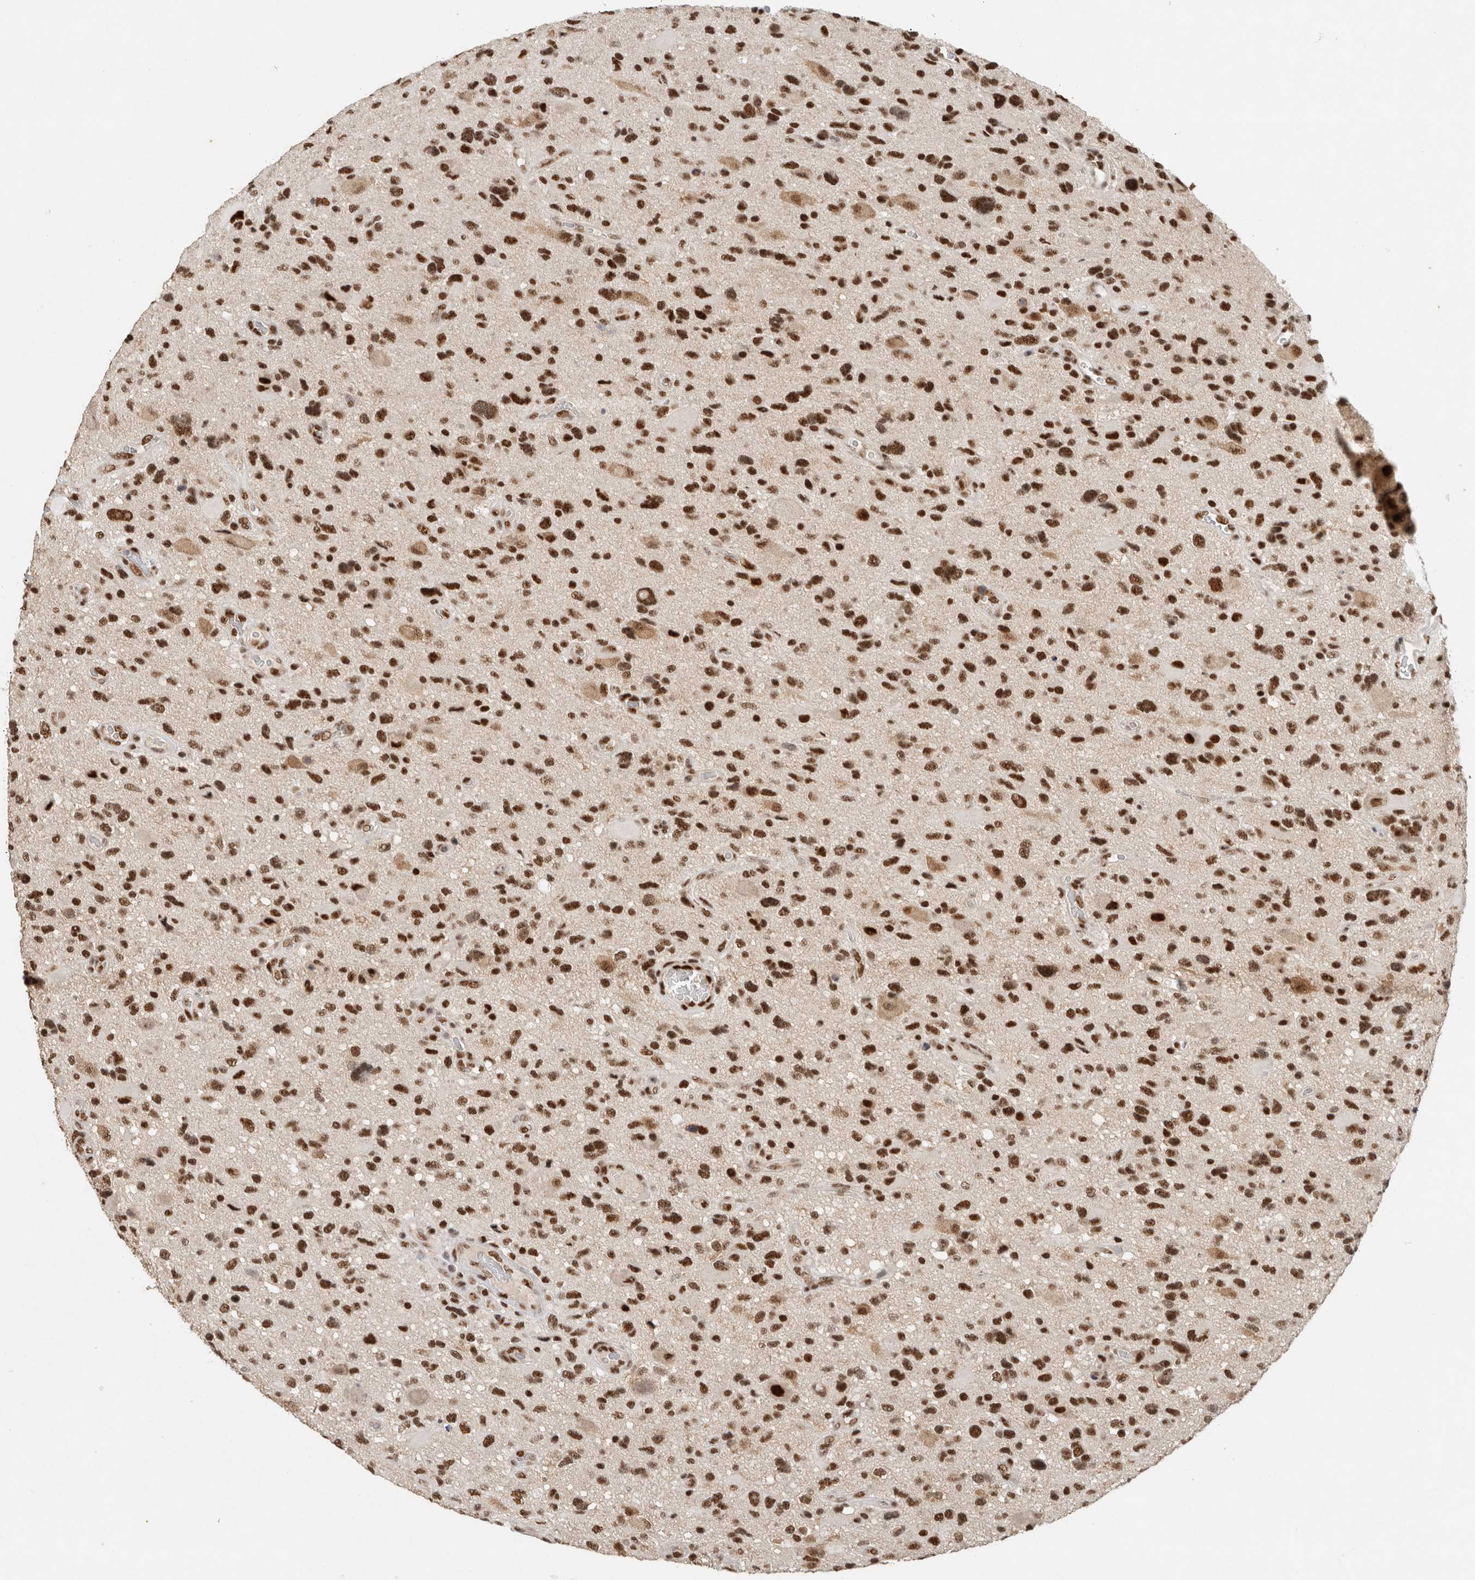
{"staining": {"intensity": "strong", "quantity": ">75%", "location": "nuclear"}, "tissue": "glioma", "cell_type": "Tumor cells", "image_type": "cancer", "snomed": [{"axis": "morphology", "description": "Glioma, malignant, High grade"}, {"axis": "topography", "description": "Brain"}], "caption": "About >75% of tumor cells in malignant glioma (high-grade) show strong nuclear protein positivity as visualized by brown immunohistochemical staining.", "gene": "DDX42", "patient": {"sex": "male", "age": 33}}